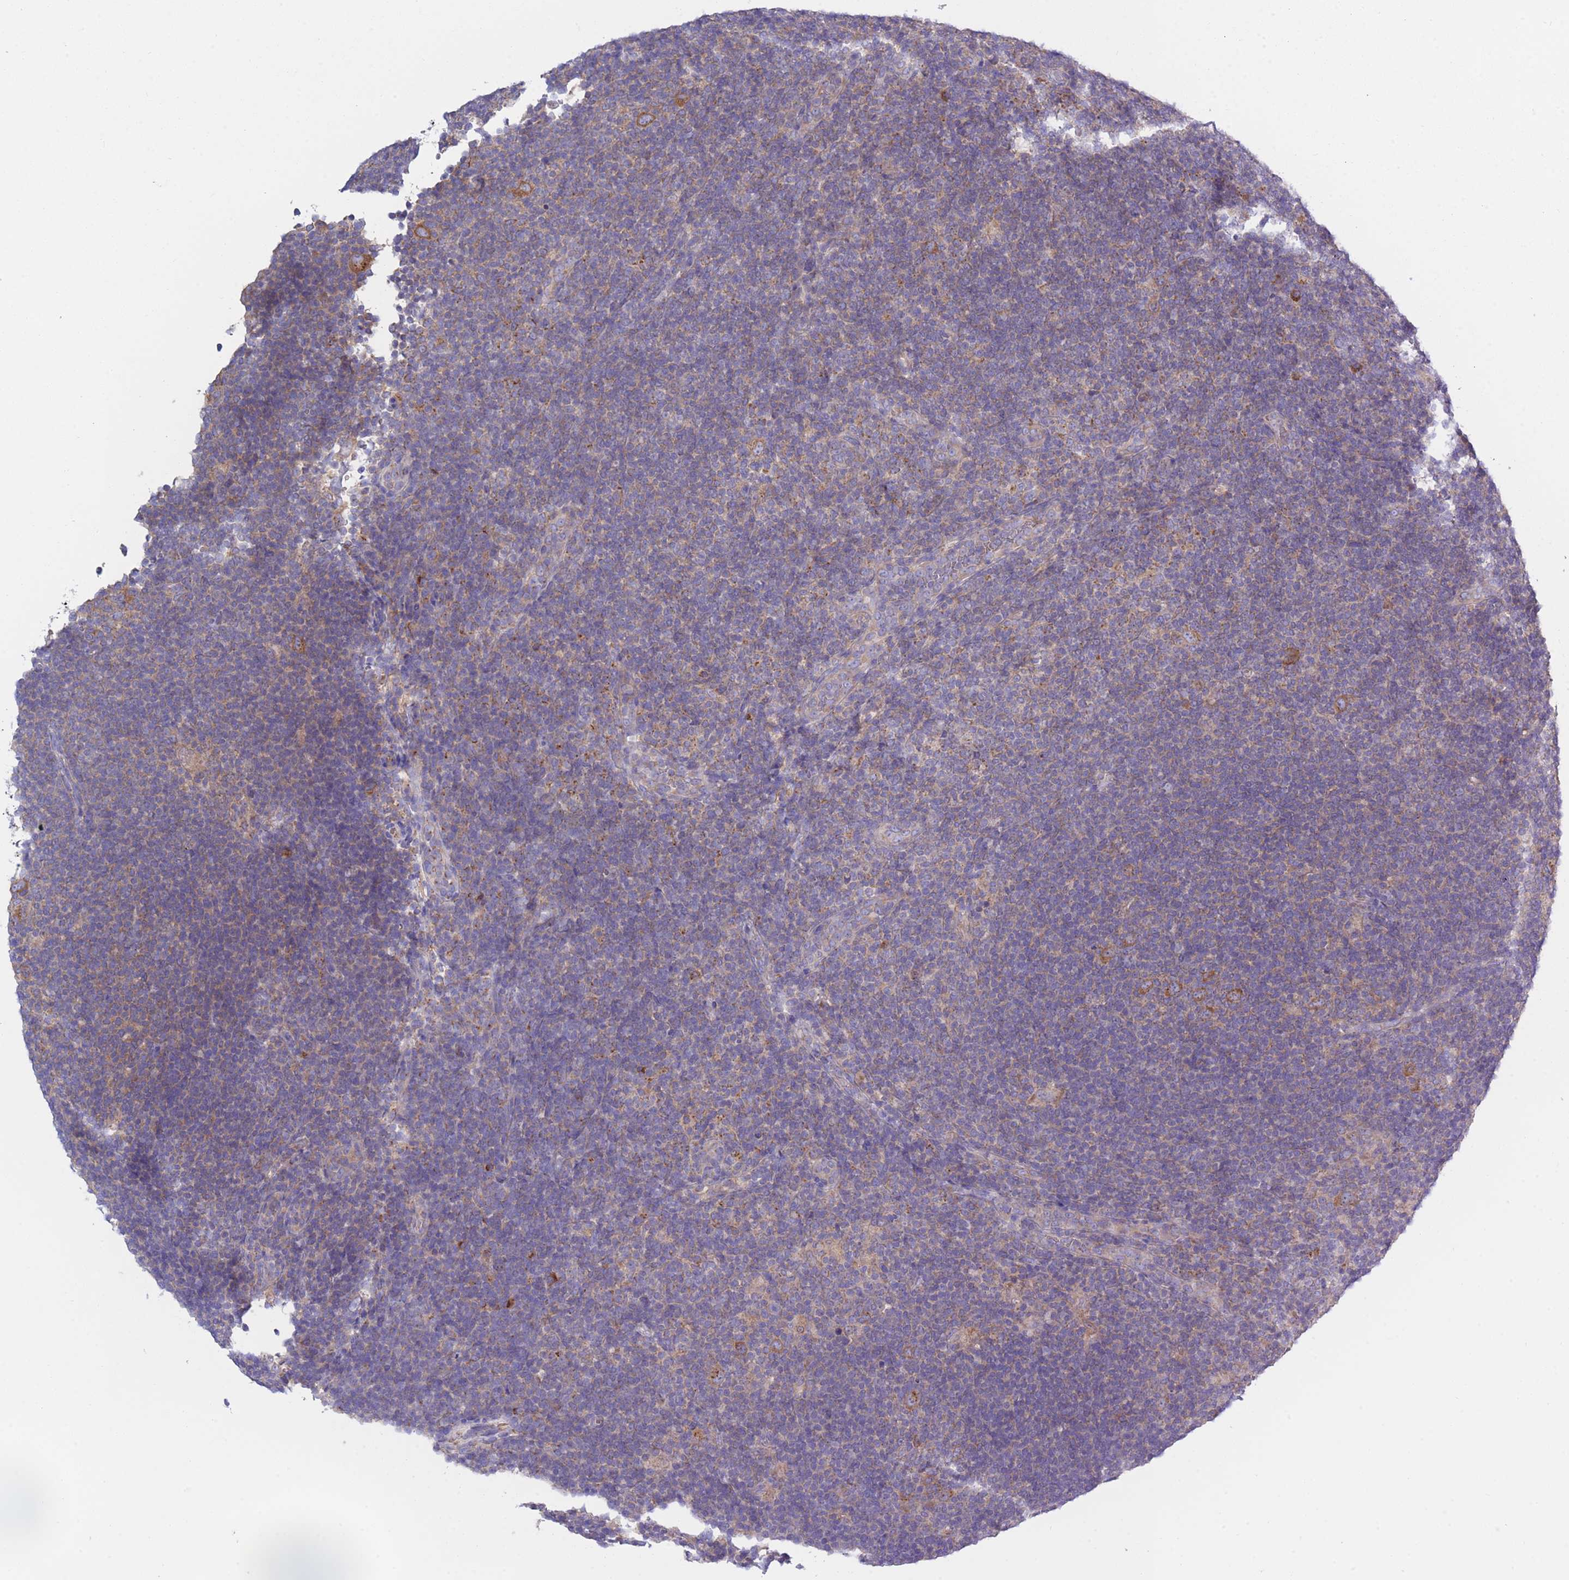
{"staining": {"intensity": "moderate", "quantity": ">75%", "location": "cytoplasmic/membranous"}, "tissue": "lymphoma", "cell_type": "Tumor cells", "image_type": "cancer", "snomed": [{"axis": "morphology", "description": "Hodgkin's disease, NOS"}, {"axis": "topography", "description": "Lymph node"}], "caption": "Immunohistochemical staining of Hodgkin's disease demonstrates medium levels of moderate cytoplasmic/membranous expression in approximately >75% of tumor cells.", "gene": "COPG2", "patient": {"sex": "female", "age": 57}}